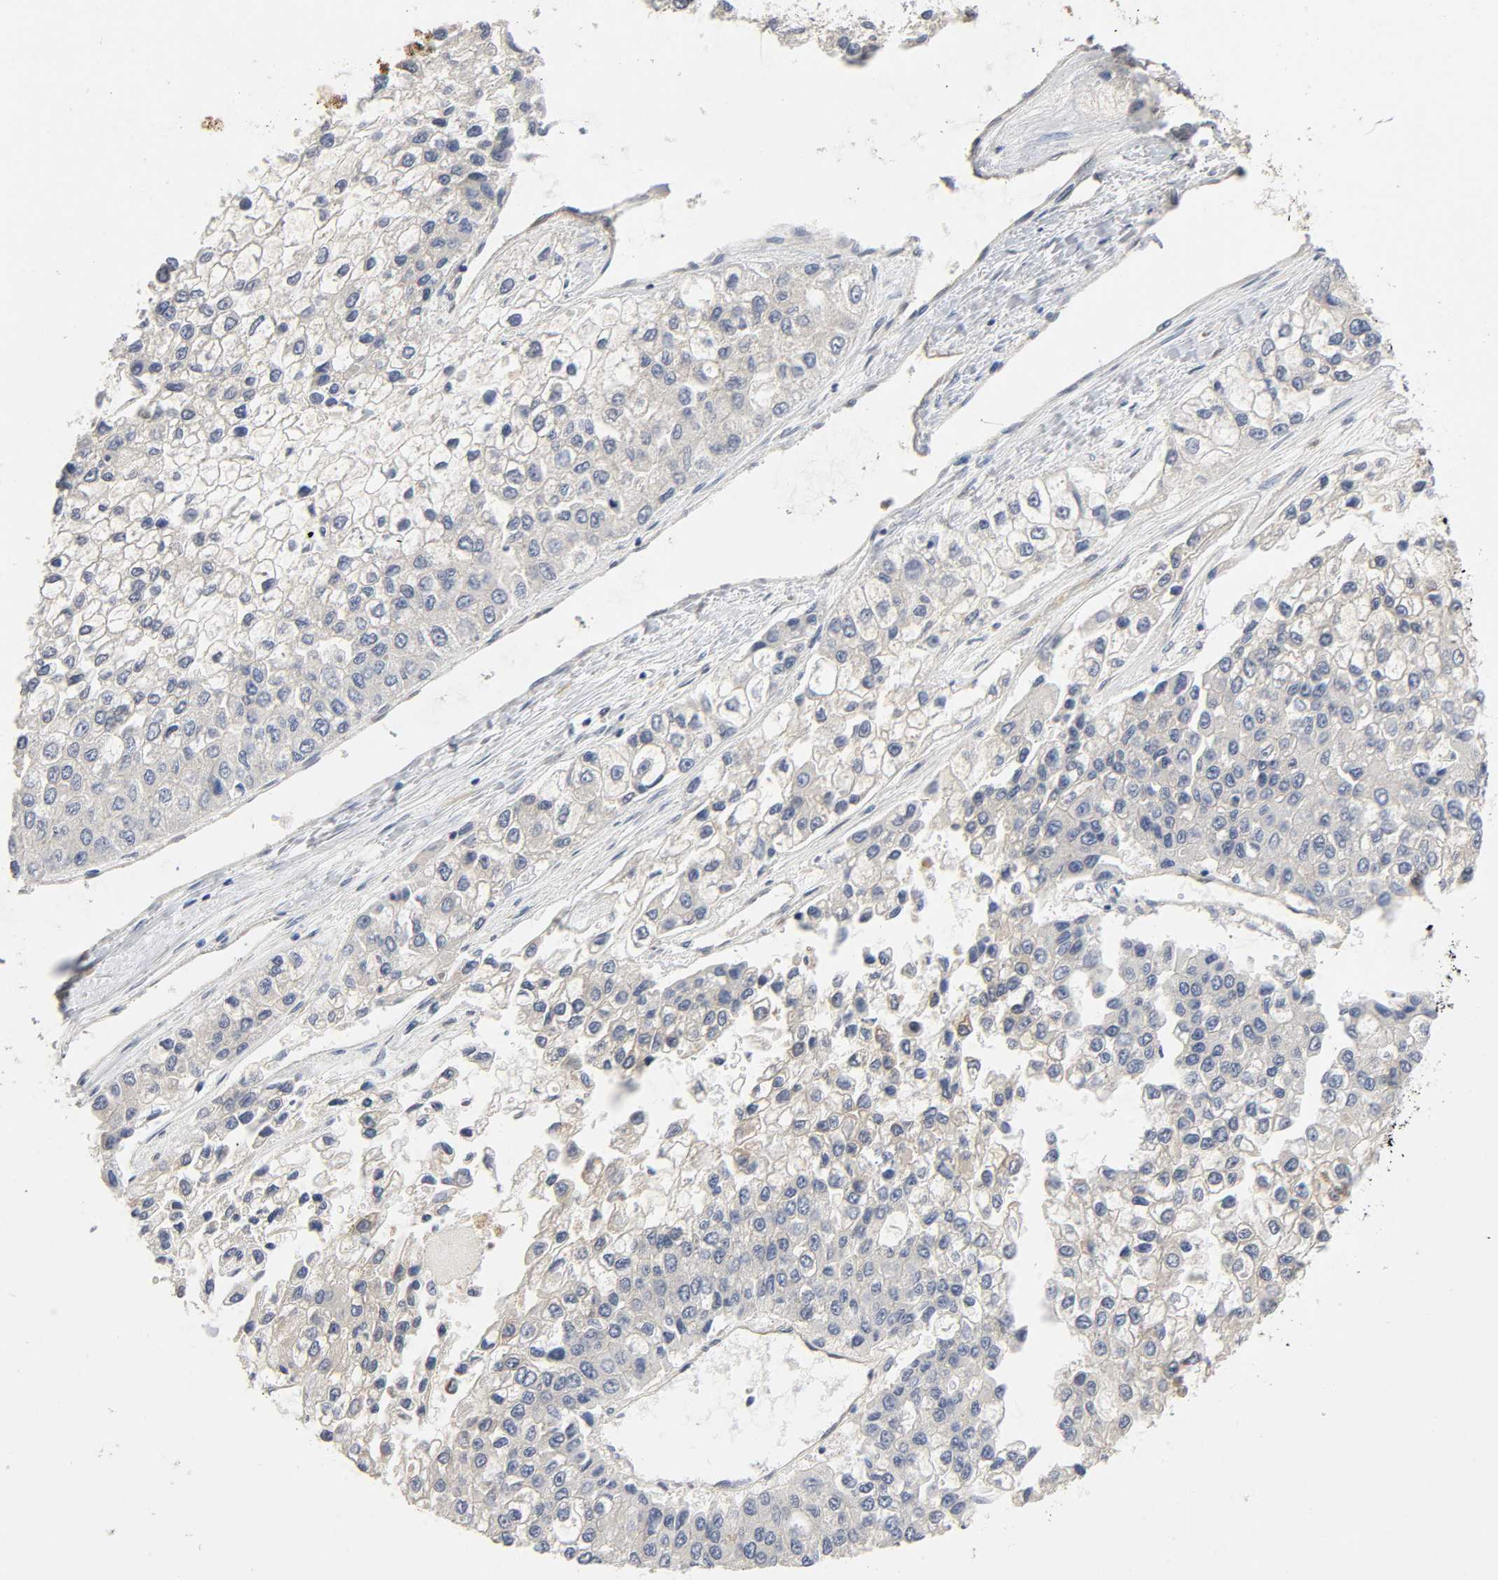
{"staining": {"intensity": "negative", "quantity": "none", "location": "none"}, "tissue": "liver cancer", "cell_type": "Tumor cells", "image_type": "cancer", "snomed": [{"axis": "morphology", "description": "Cholangiocarcinoma"}, {"axis": "topography", "description": "Liver"}], "caption": "High power microscopy photomicrograph of an immunohistochemistry (IHC) histopathology image of liver cancer, revealing no significant staining in tumor cells.", "gene": "SCHIP1", "patient": {"sex": "female", "age": 52}}